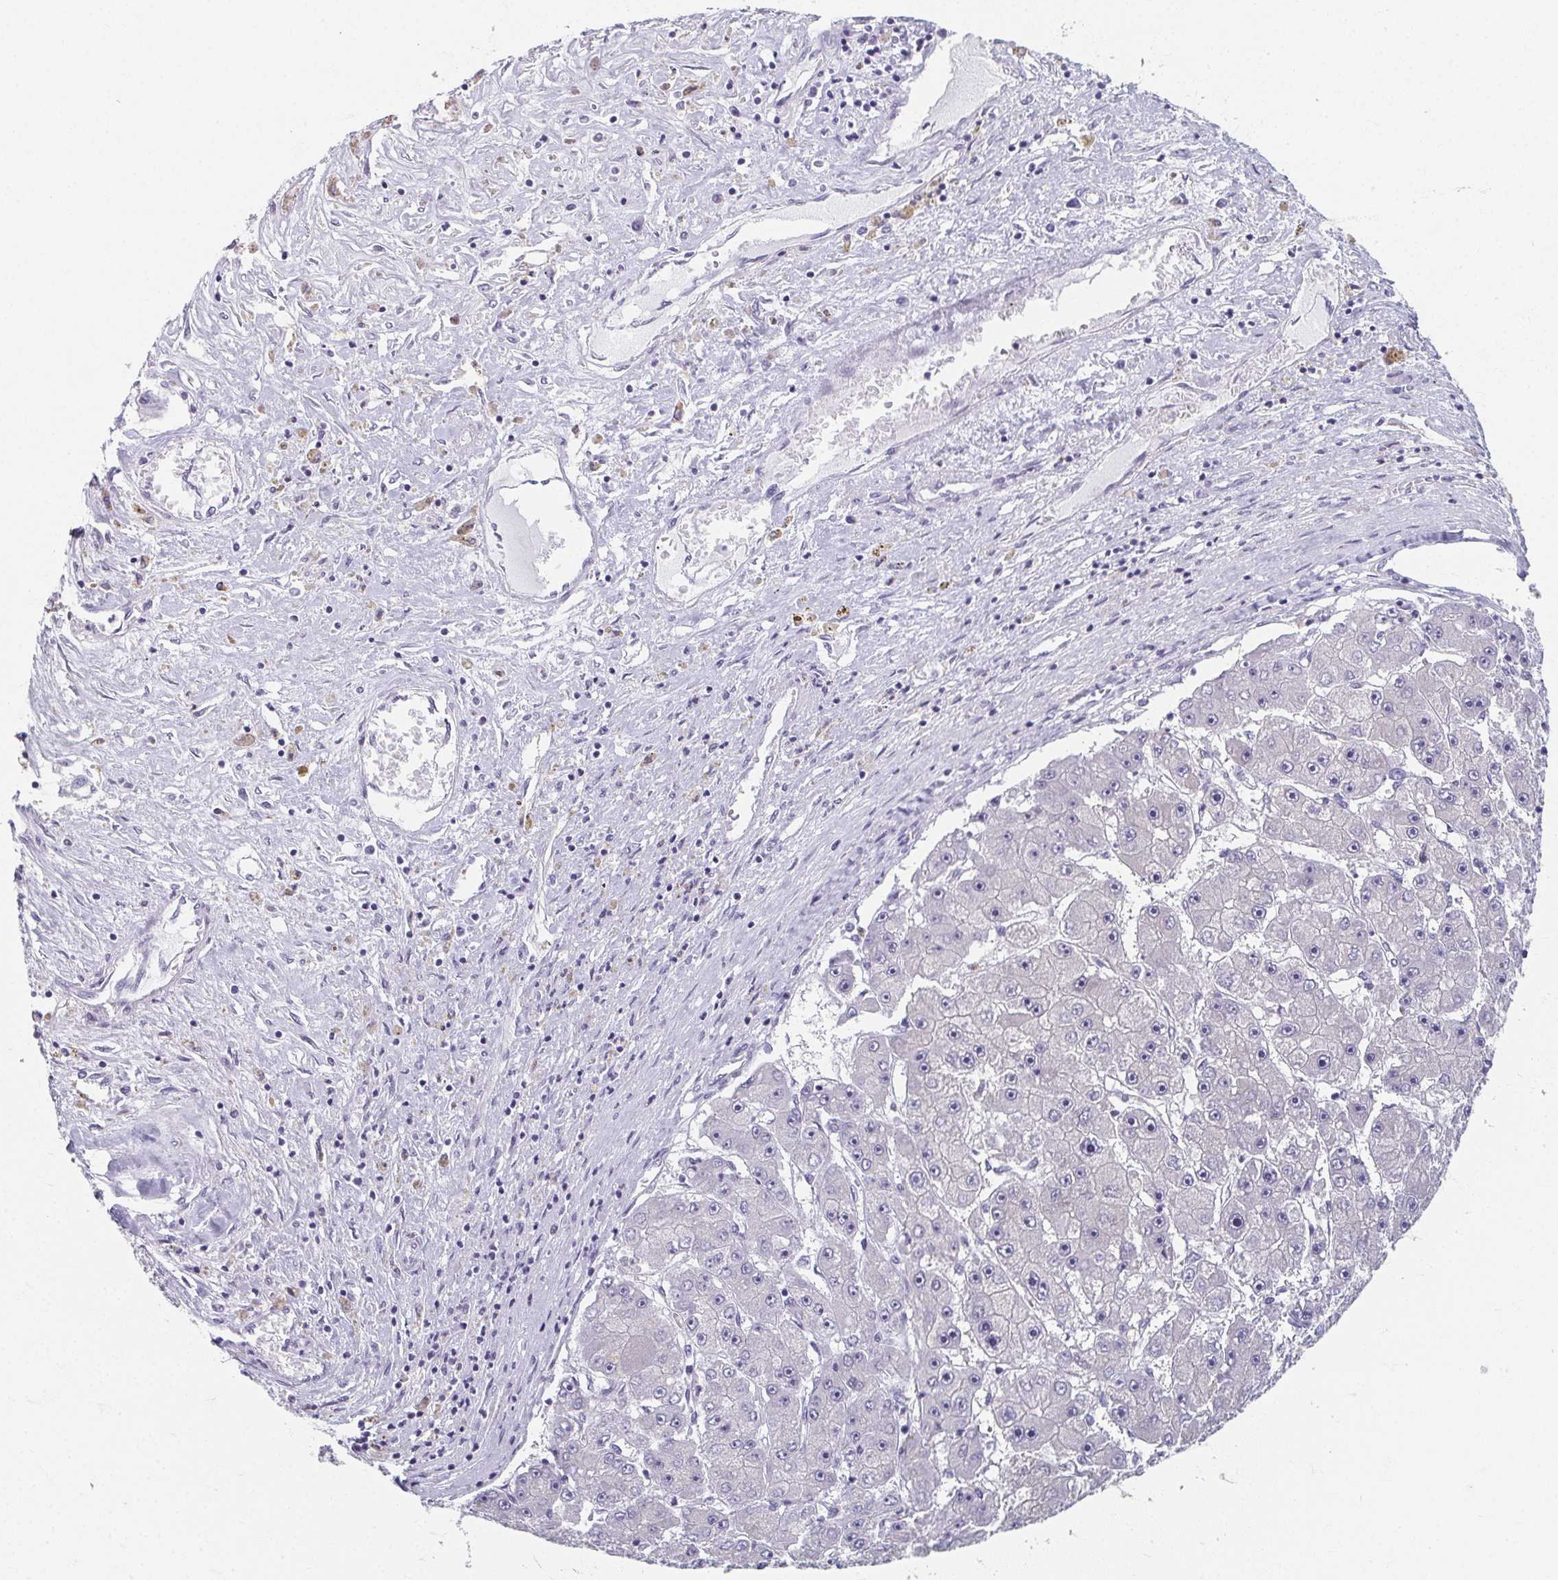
{"staining": {"intensity": "negative", "quantity": "none", "location": "none"}, "tissue": "liver cancer", "cell_type": "Tumor cells", "image_type": "cancer", "snomed": [{"axis": "morphology", "description": "Carcinoma, Hepatocellular, NOS"}, {"axis": "topography", "description": "Liver"}], "caption": "An image of human liver cancer is negative for staining in tumor cells.", "gene": "CAMKV", "patient": {"sex": "female", "age": 61}}